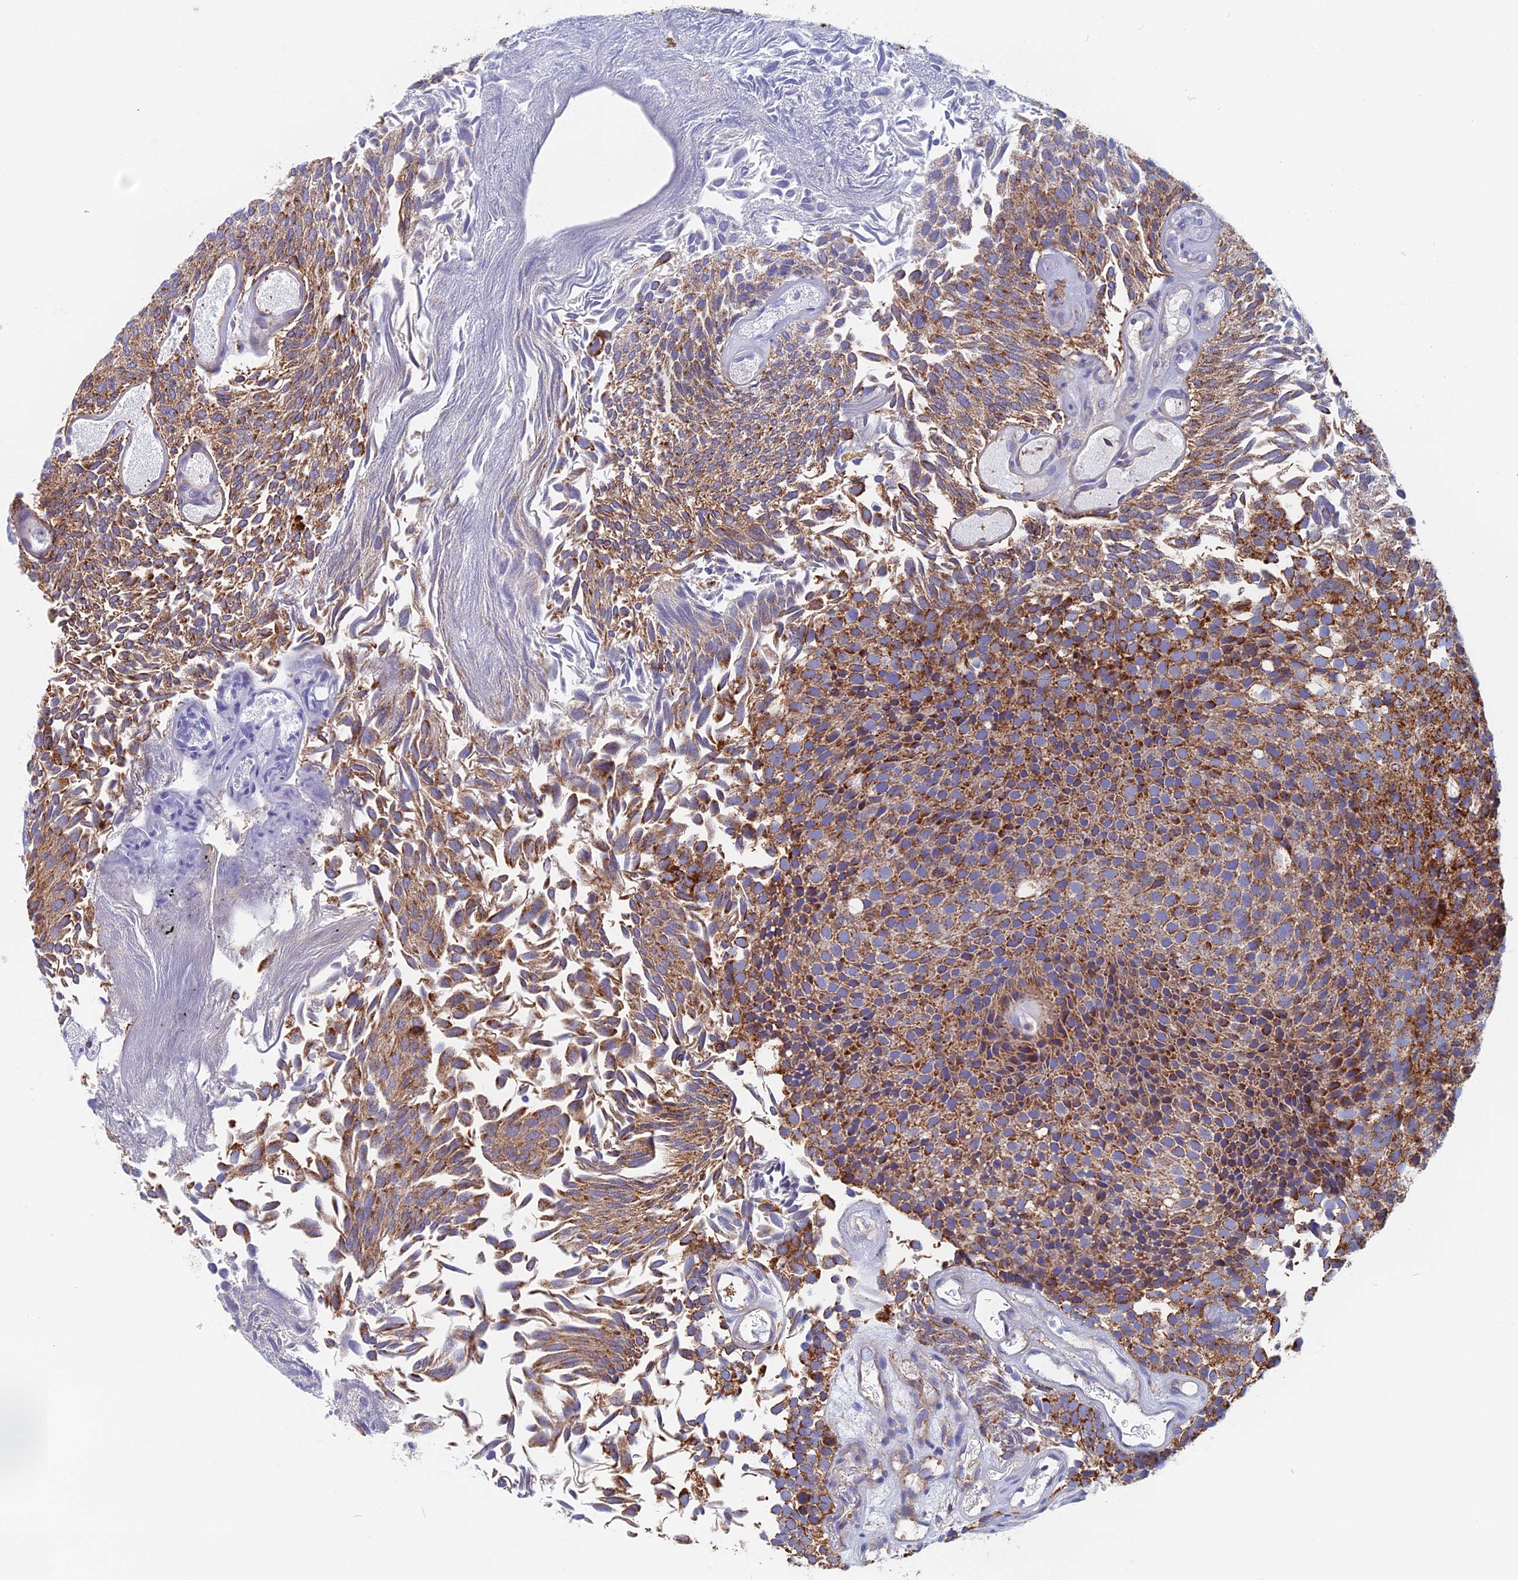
{"staining": {"intensity": "moderate", "quantity": ">75%", "location": "cytoplasmic/membranous"}, "tissue": "urothelial cancer", "cell_type": "Tumor cells", "image_type": "cancer", "snomed": [{"axis": "morphology", "description": "Urothelial carcinoma, Low grade"}, {"axis": "topography", "description": "Urinary bladder"}], "caption": "Immunohistochemistry (IHC) photomicrograph of human urothelial cancer stained for a protein (brown), which shows medium levels of moderate cytoplasmic/membranous positivity in about >75% of tumor cells.", "gene": "HSD17B8", "patient": {"sex": "male", "age": 89}}